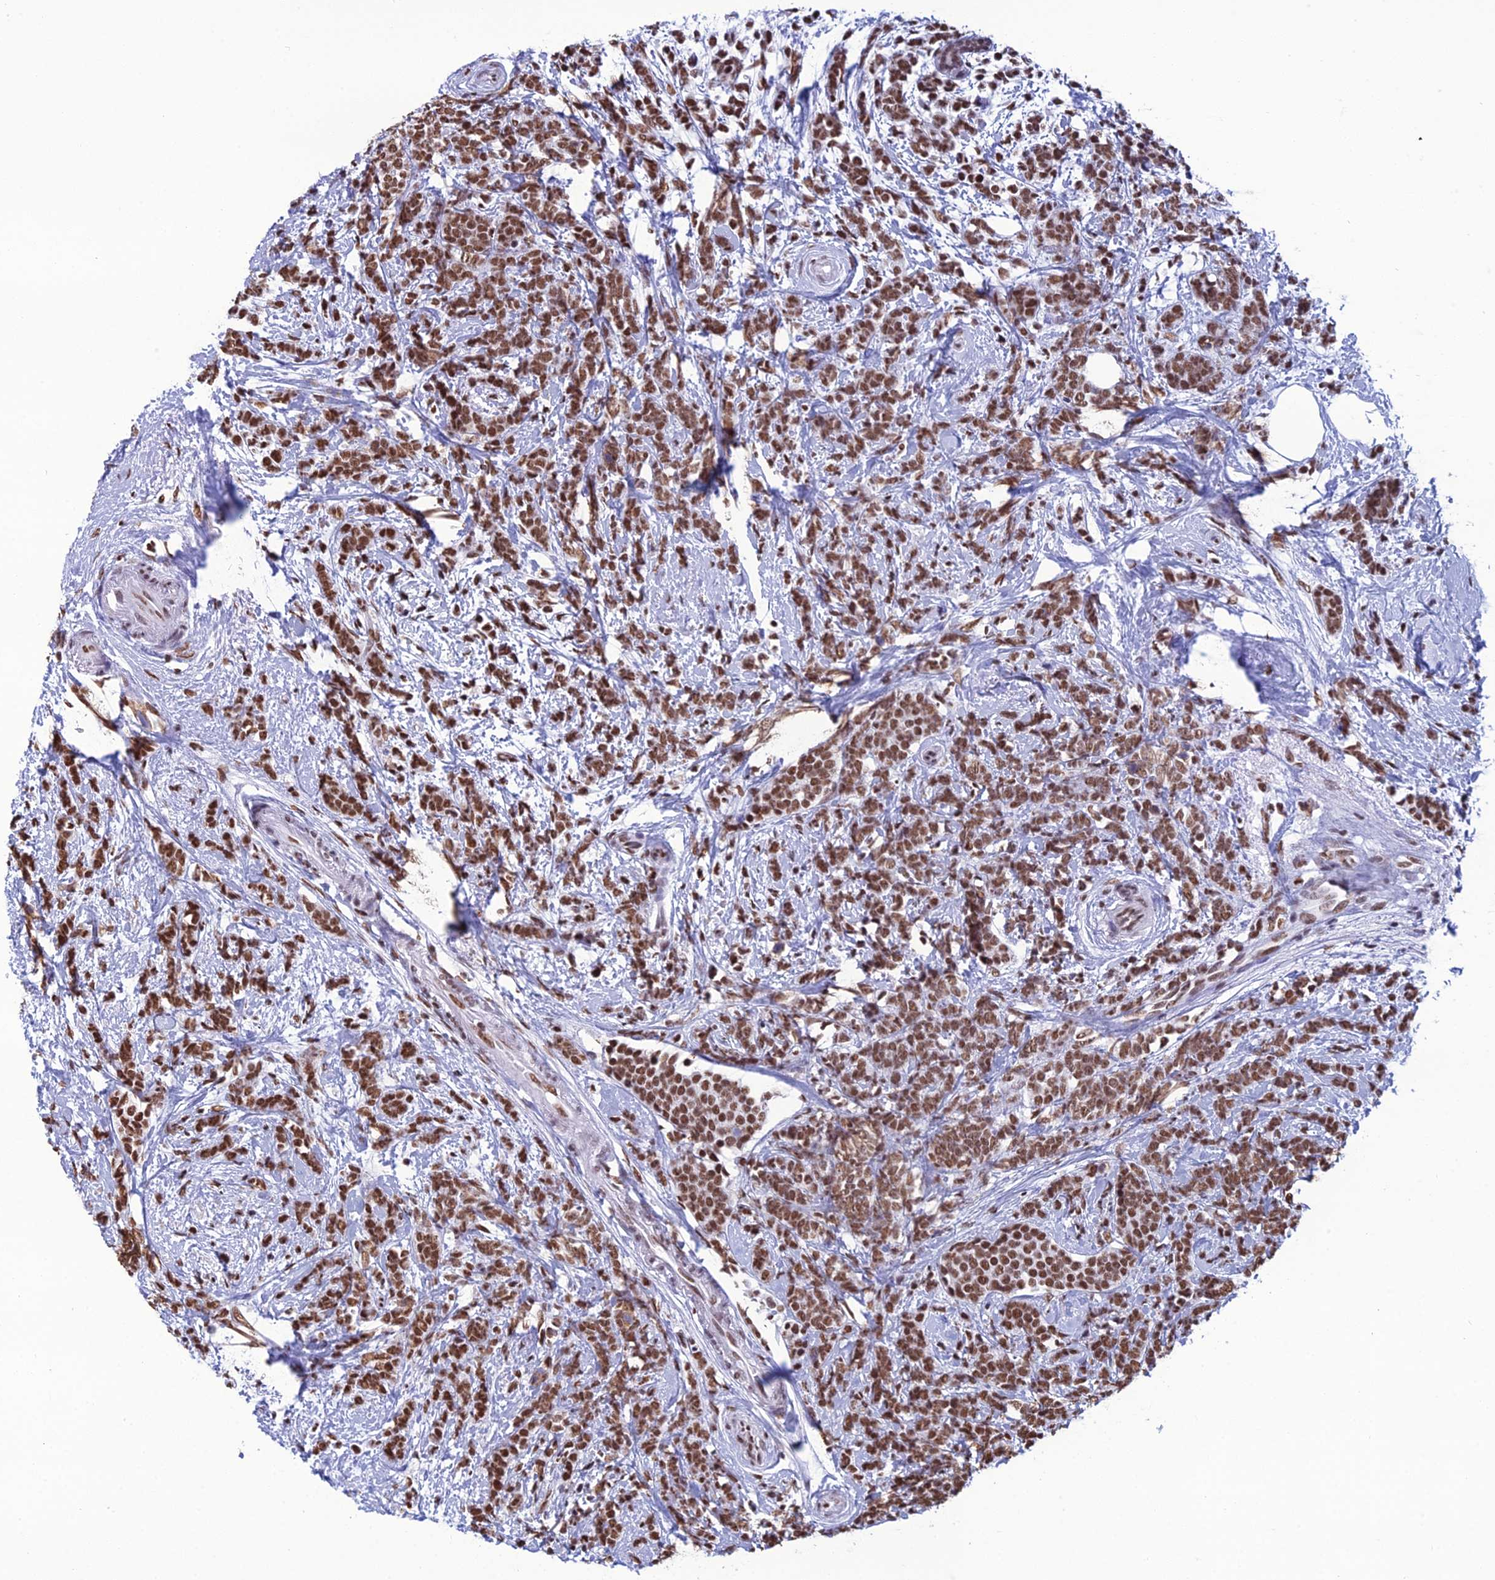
{"staining": {"intensity": "strong", "quantity": ">75%", "location": "nuclear"}, "tissue": "breast cancer", "cell_type": "Tumor cells", "image_type": "cancer", "snomed": [{"axis": "morphology", "description": "Lobular carcinoma"}, {"axis": "topography", "description": "Breast"}], "caption": "IHC photomicrograph of human breast cancer (lobular carcinoma) stained for a protein (brown), which shows high levels of strong nuclear staining in about >75% of tumor cells.", "gene": "PRAMEF12", "patient": {"sex": "female", "age": 58}}